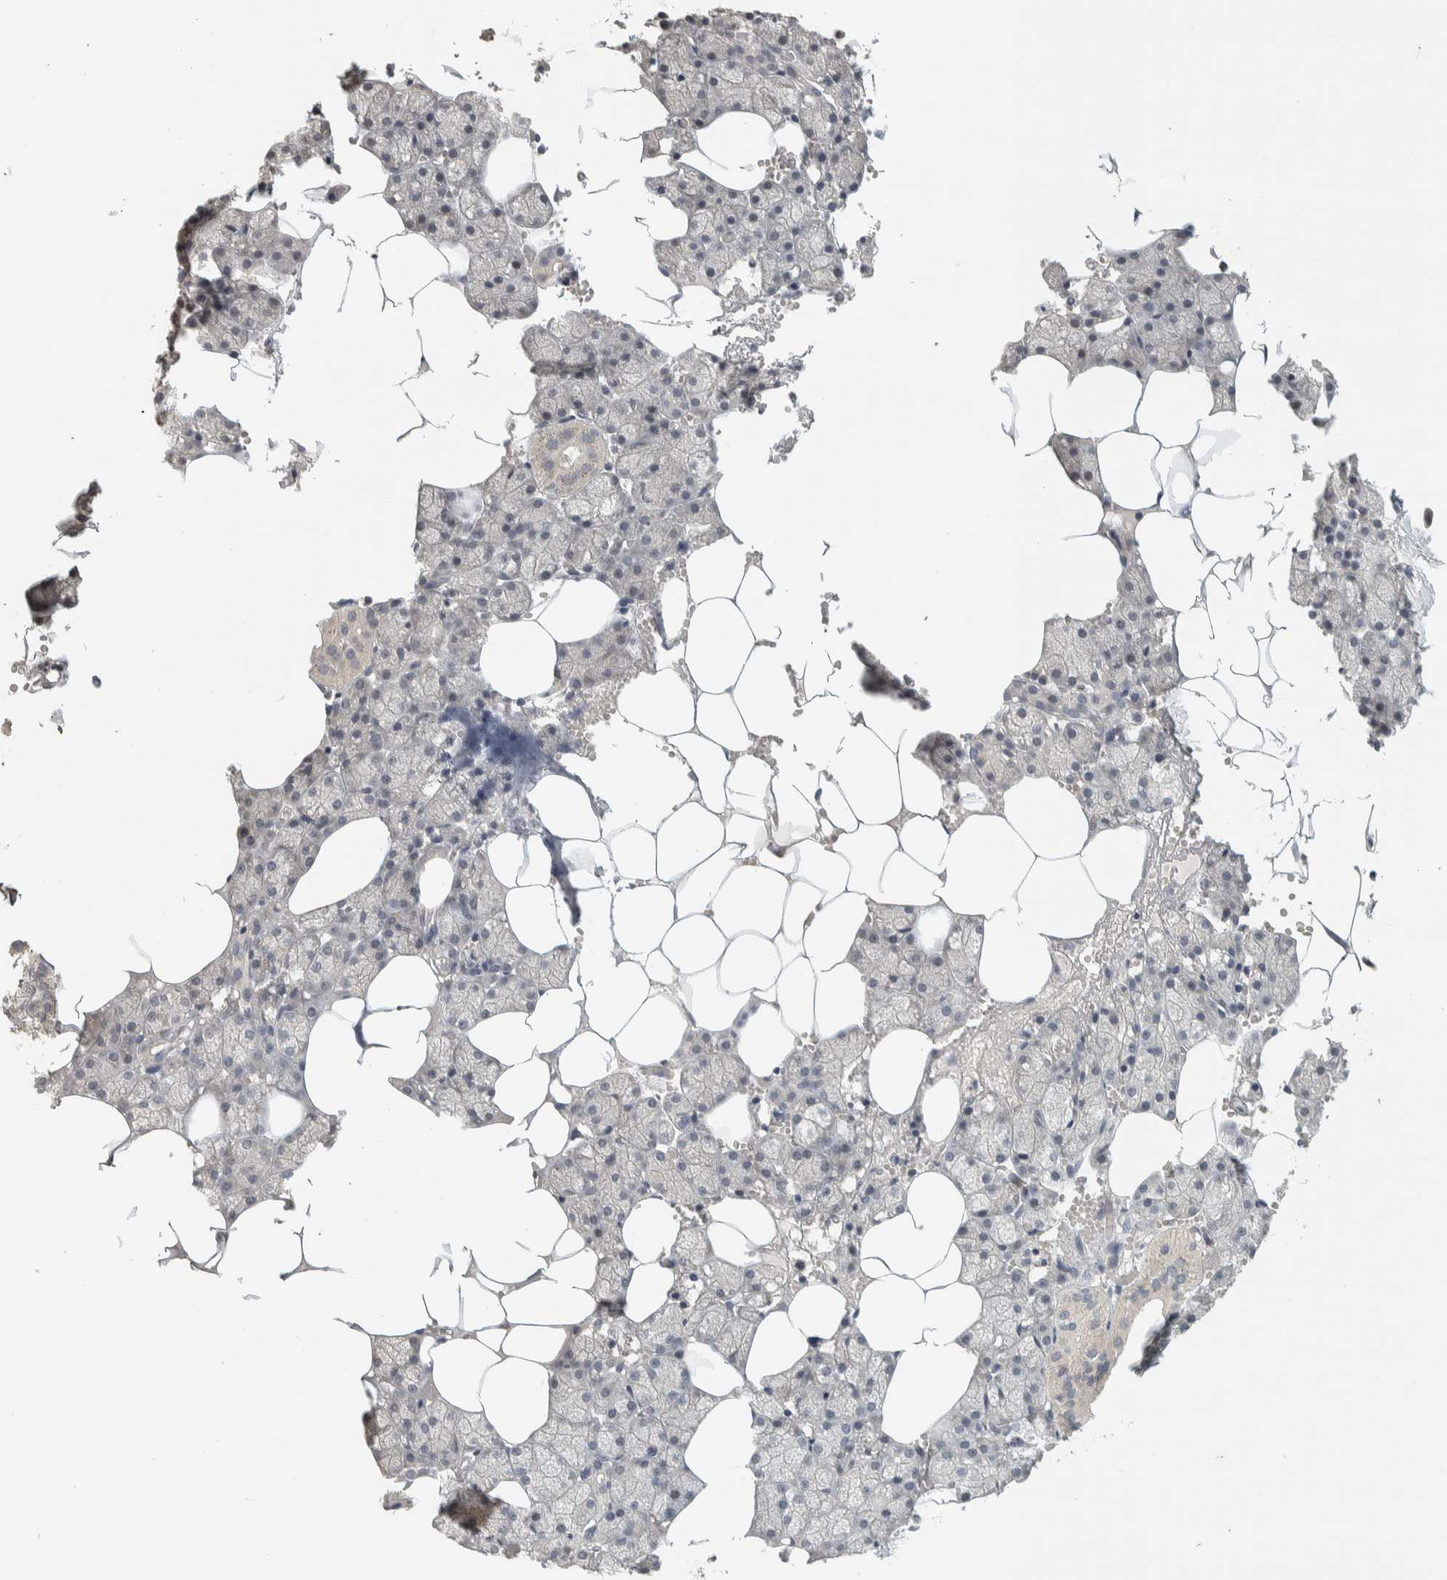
{"staining": {"intensity": "negative", "quantity": "none", "location": "none"}, "tissue": "salivary gland", "cell_type": "Glandular cells", "image_type": "normal", "snomed": [{"axis": "morphology", "description": "Normal tissue, NOS"}, {"axis": "topography", "description": "Salivary gland"}], "caption": "Immunohistochemistry histopathology image of unremarkable salivary gland: human salivary gland stained with DAB (3,3'-diaminobenzidine) displays no significant protein expression in glandular cells.", "gene": "AFP", "patient": {"sex": "male", "age": 62}}